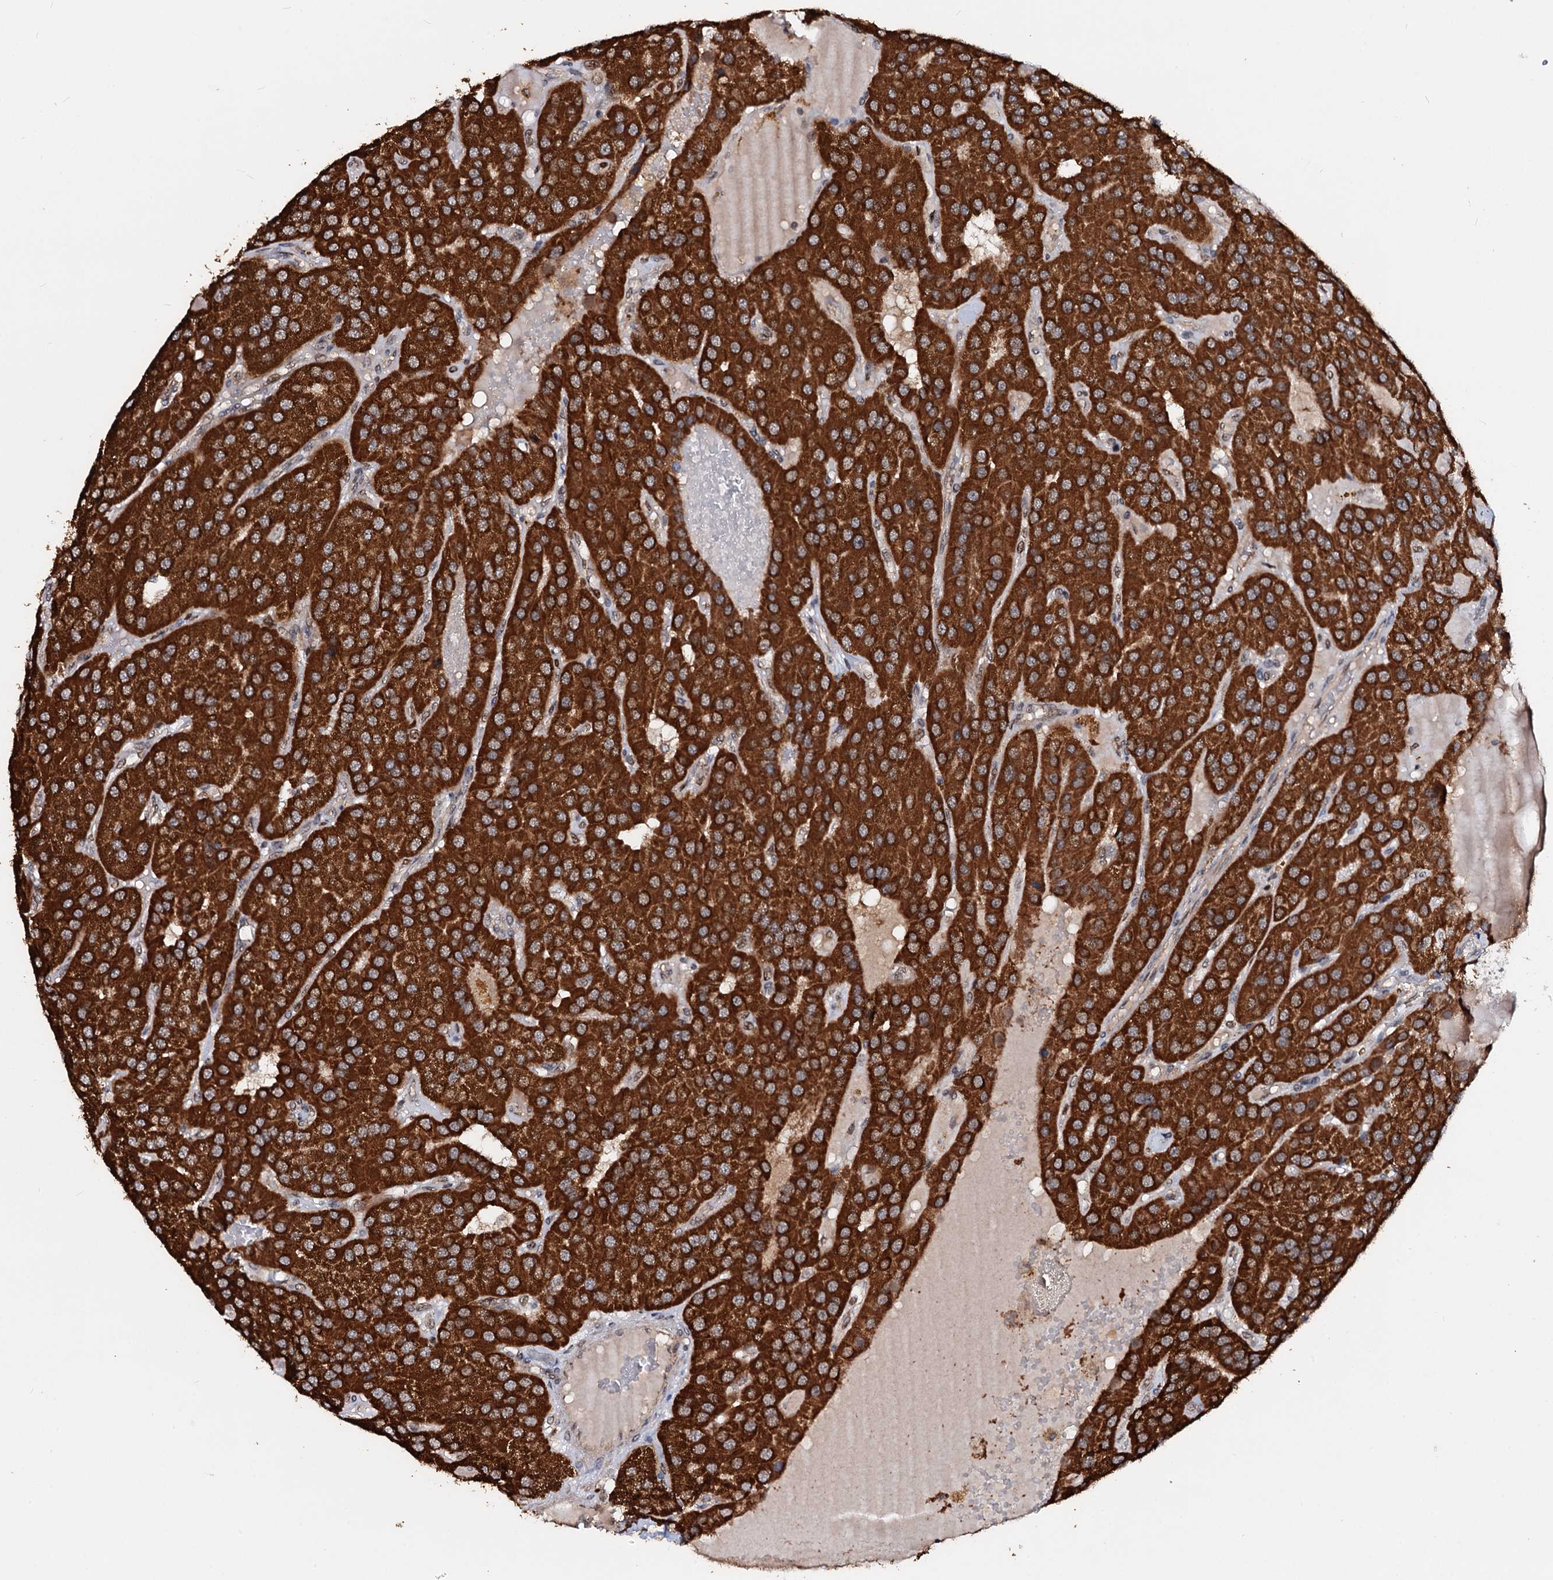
{"staining": {"intensity": "strong", "quantity": ">75%", "location": "cytoplasmic/membranous"}, "tissue": "parathyroid gland", "cell_type": "Glandular cells", "image_type": "normal", "snomed": [{"axis": "morphology", "description": "Normal tissue, NOS"}, {"axis": "morphology", "description": "Adenoma, NOS"}, {"axis": "topography", "description": "Parathyroid gland"}], "caption": "This is a micrograph of immunohistochemistry staining of normal parathyroid gland, which shows strong staining in the cytoplasmic/membranous of glandular cells.", "gene": "CEP76", "patient": {"sex": "female", "age": 86}}